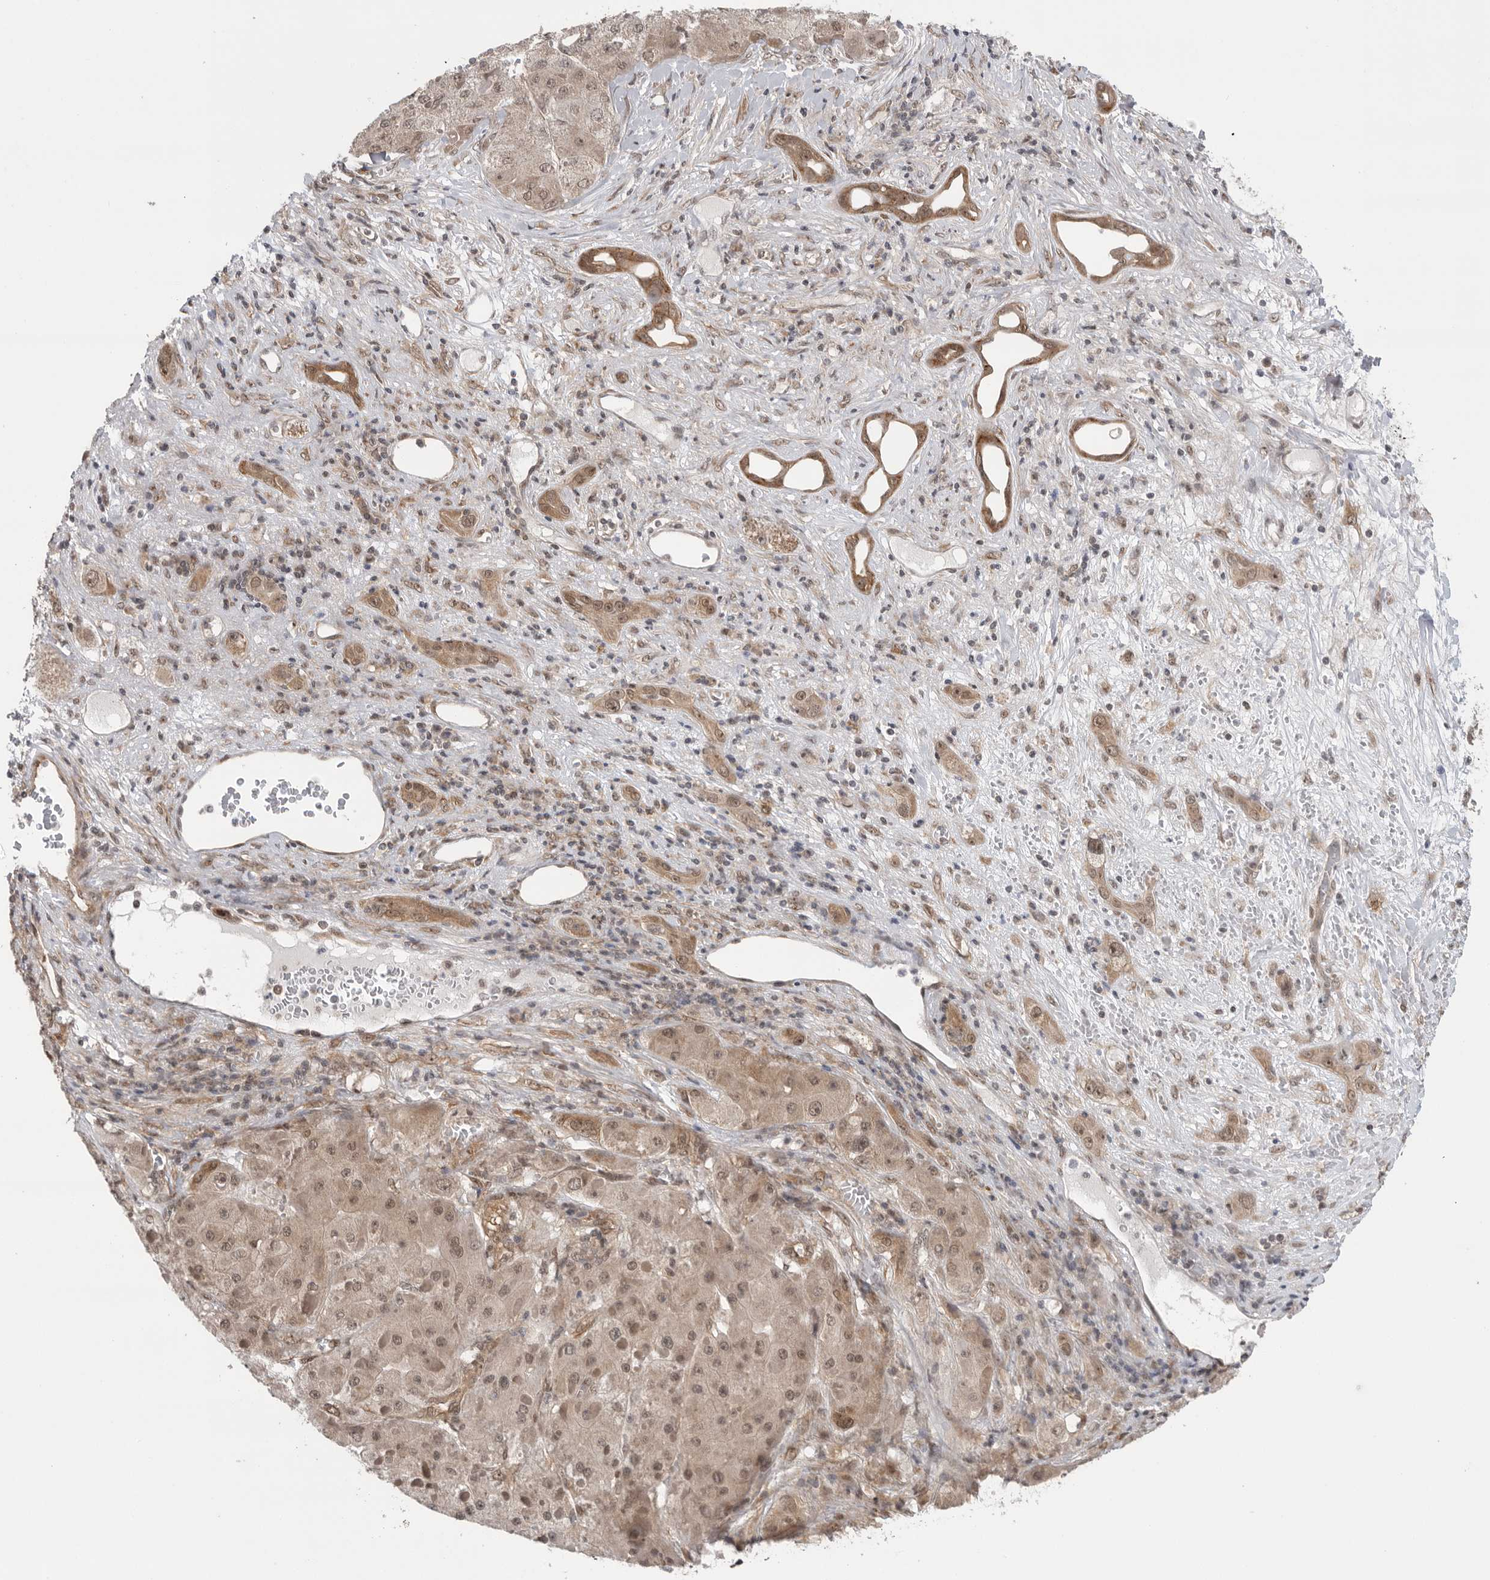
{"staining": {"intensity": "weak", "quantity": ">75%", "location": "cytoplasmic/membranous,nuclear"}, "tissue": "liver cancer", "cell_type": "Tumor cells", "image_type": "cancer", "snomed": [{"axis": "morphology", "description": "Carcinoma, Hepatocellular, NOS"}, {"axis": "topography", "description": "Liver"}], "caption": "A micrograph of human hepatocellular carcinoma (liver) stained for a protein reveals weak cytoplasmic/membranous and nuclear brown staining in tumor cells.", "gene": "VPS50", "patient": {"sex": "female", "age": 73}}